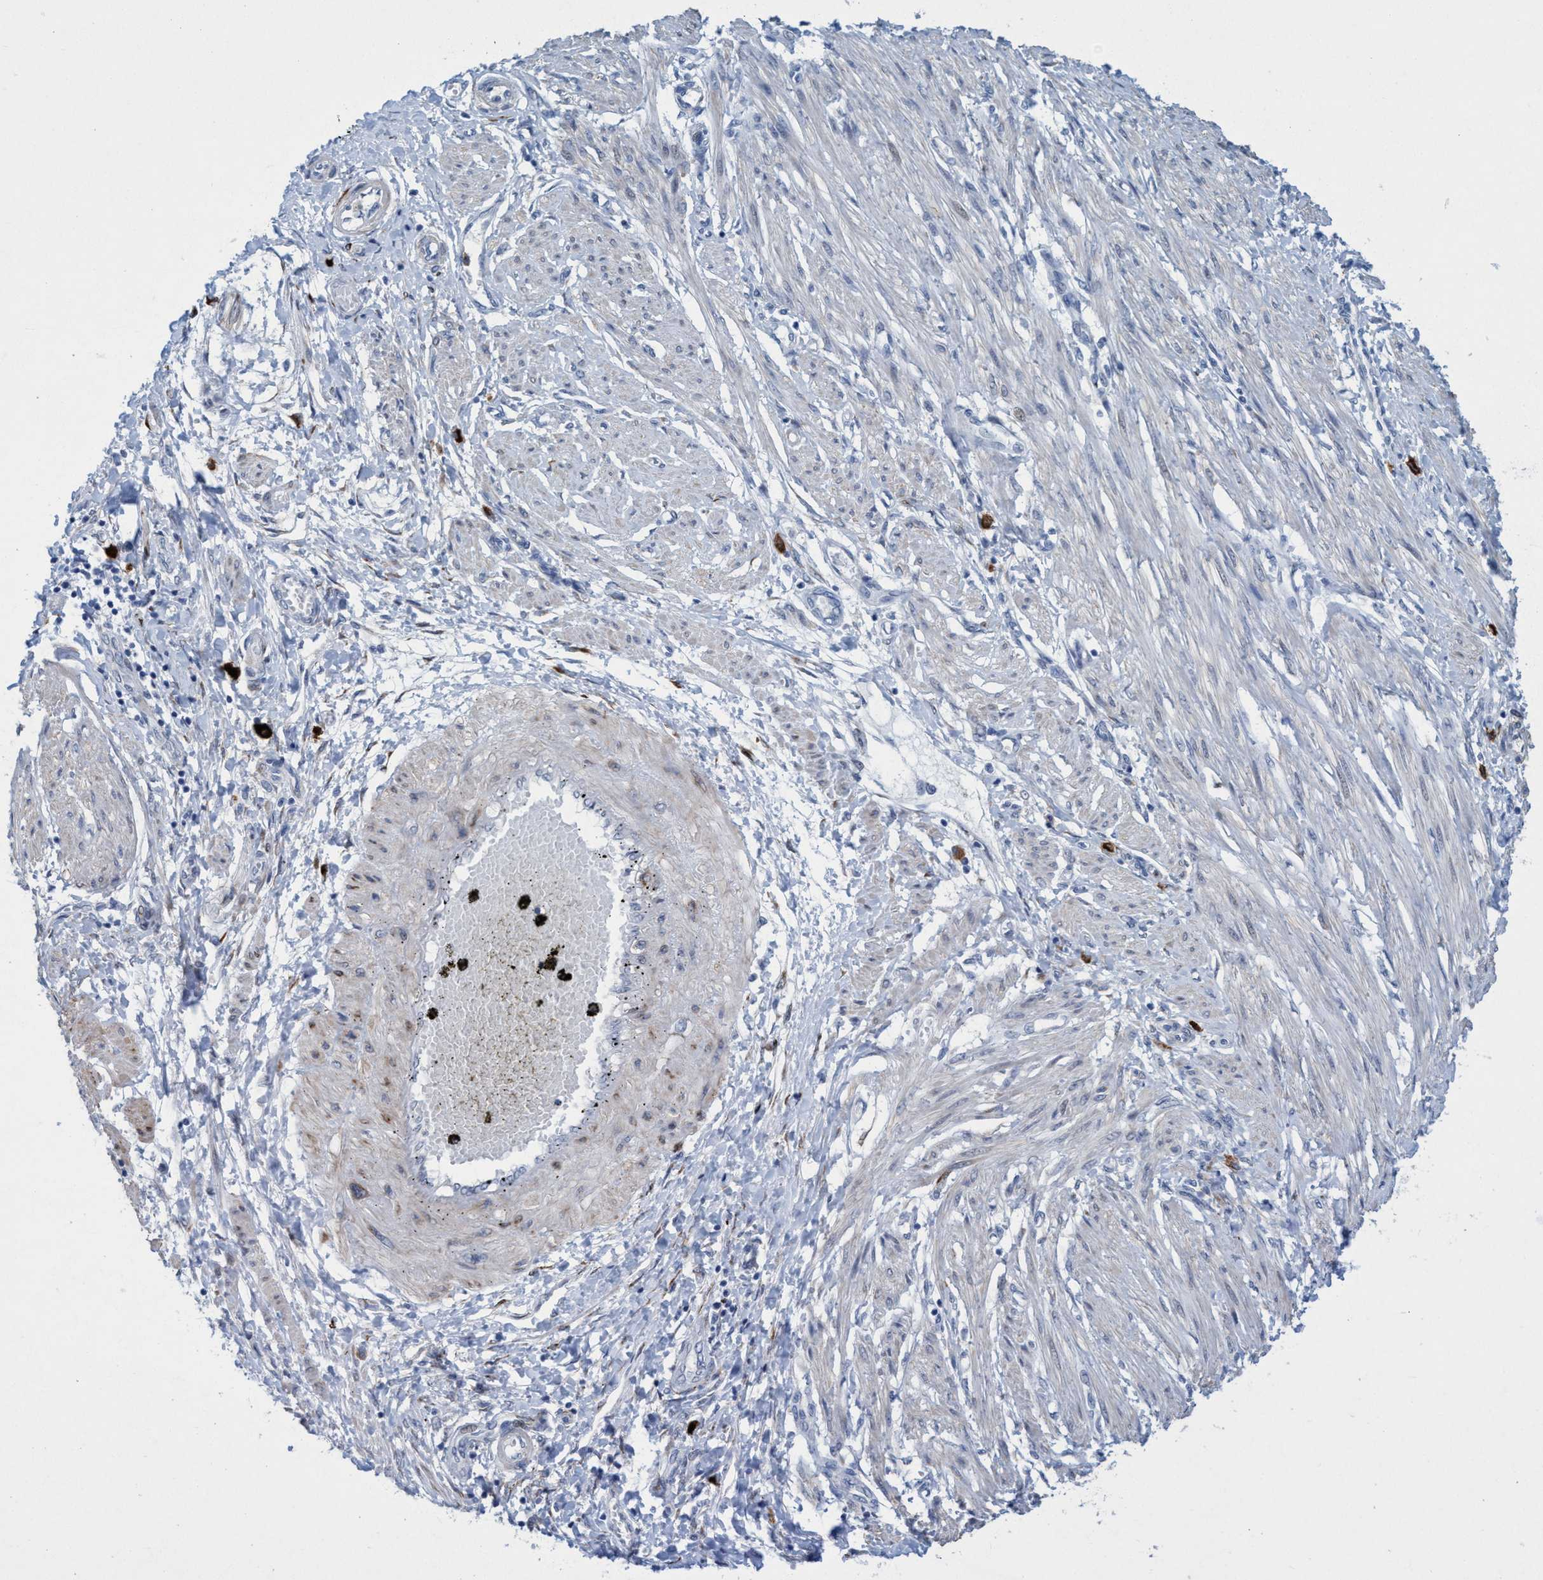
{"staining": {"intensity": "negative", "quantity": "none", "location": "none"}, "tissue": "endometrial cancer", "cell_type": "Tumor cells", "image_type": "cancer", "snomed": [{"axis": "morphology", "description": "Adenocarcinoma, NOS"}, {"axis": "topography", "description": "Endometrium"}], "caption": "This is an IHC histopathology image of human endometrial cancer. There is no positivity in tumor cells.", "gene": "SLC43A2", "patient": {"sex": "female", "age": 32}}